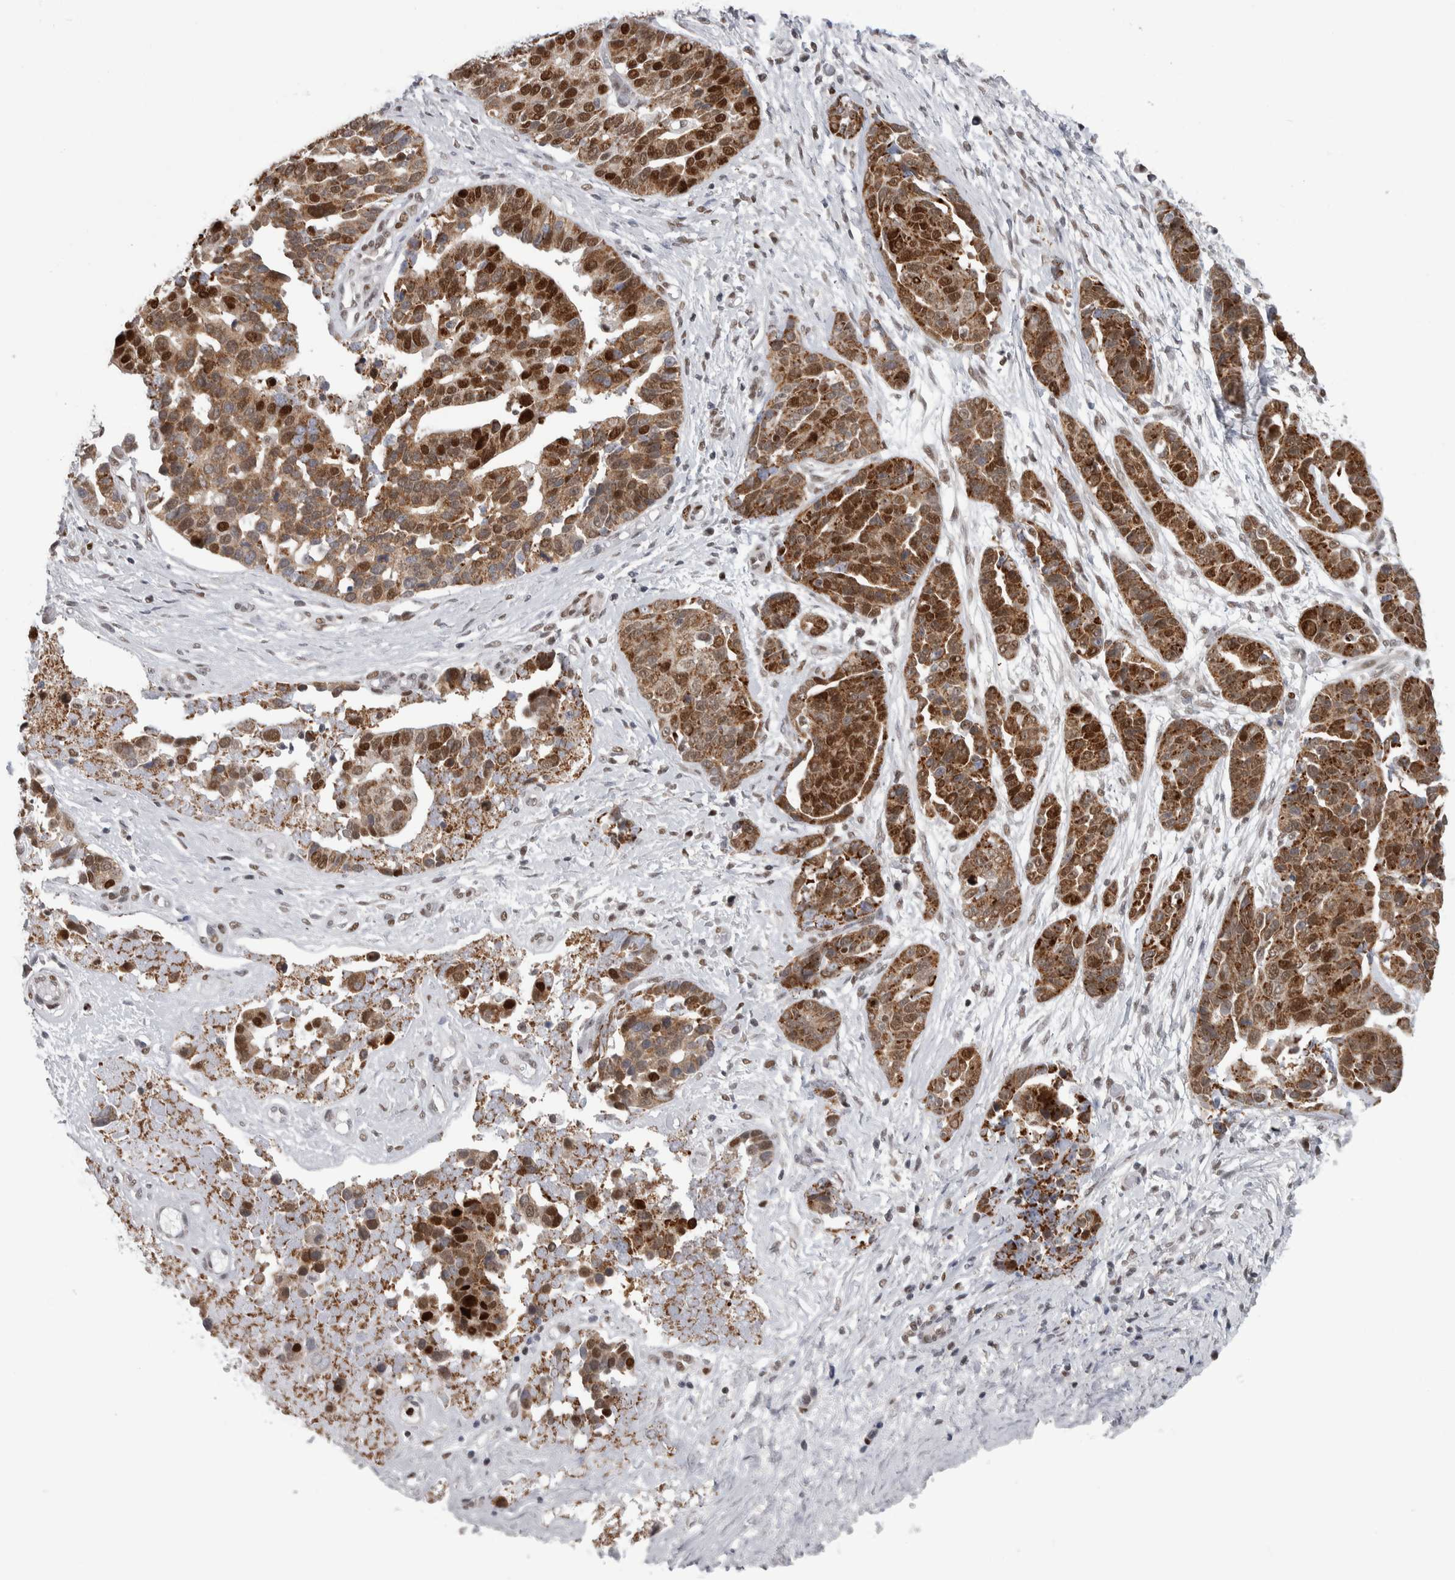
{"staining": {"intensity": "strong", "quantity": "25%-75%", "location": "cytoplasmic/membranous,nuclear"}, "tissue": "ovarian cancer", "cell_type": "Tumor cells", "image_type": "cancer", "snomed": [{"axis": "morphology", "description": "Cystadenocarcinoma, serous, NOS"}, {"axis": "topography", "description": "Ovary"}], "caption": "IHC photomicrograph of neoplastic tissue: ovarian cancer stained using IHC displays high levels of strong protein expression localized specifically in the cytoplasmic/membranous and nuclear of tumor cells, appearing as a cytoplasmic/membranous and nuclear brown color.", "gene": "HEXIM2", "patient": {"sex": "female", "age": 44}}